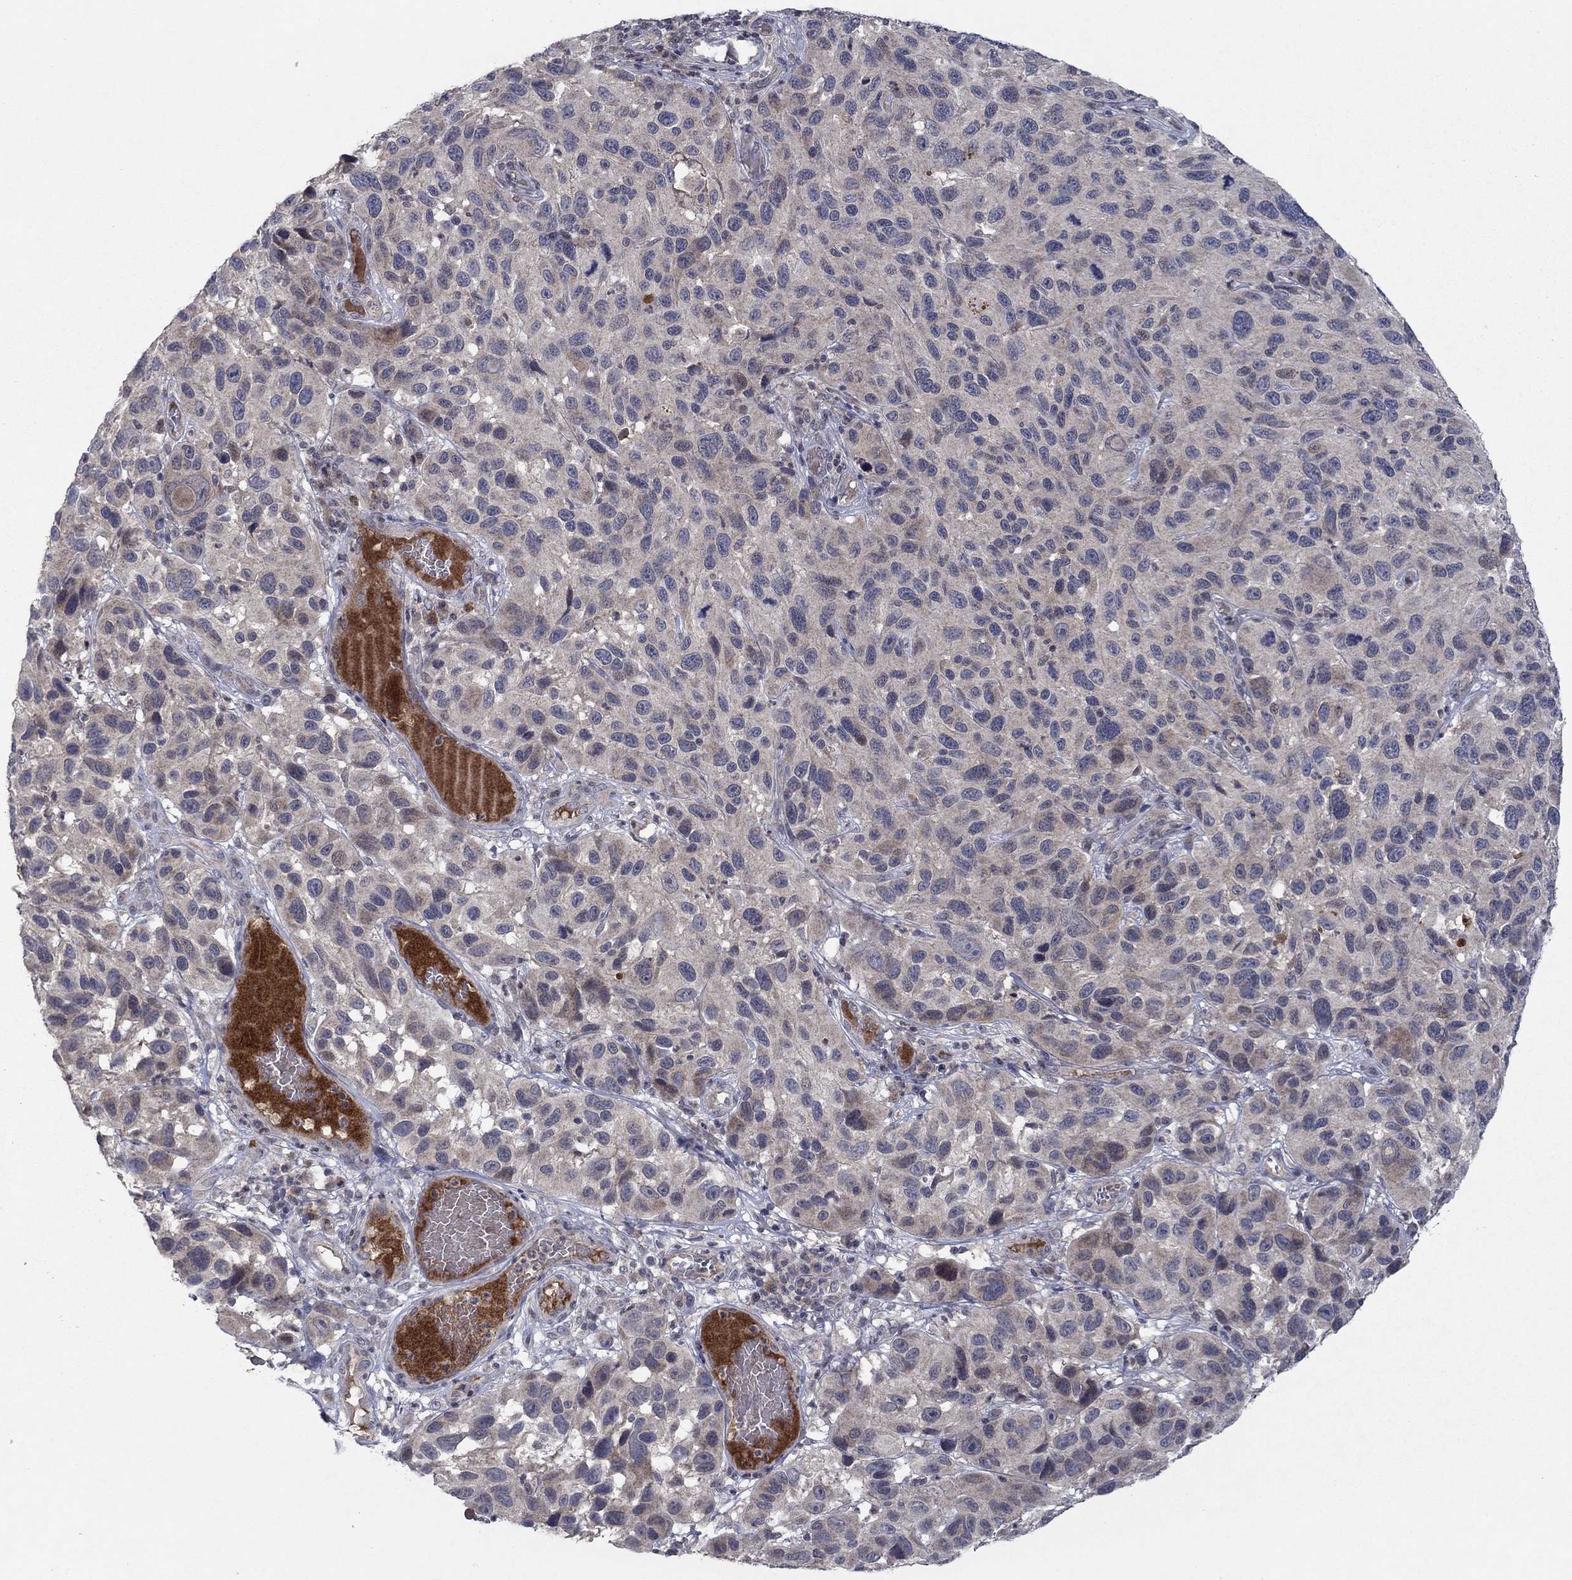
{"staining": {"intensity": "weak", "quantity": "<25%", "location": "cytoplasmic/membranous"}, "tissue": "melanoma", "cell_type": "Tumor cells", "image_type": "cancer", "snomed": [{"axis": "morphology", "description": "Malignant melanoma, NOS"}, {"axis": "topography", "description": "Skin"}], "caption": "This photomicrograph is of melanoma stained with immunohistochemistry (IHC) to label a protein in brown with the nuclei are counter-stained blue. There is no expression in tumor cells.", "gene": "IL4", "patient": {"sex": "male", "age": 53}}